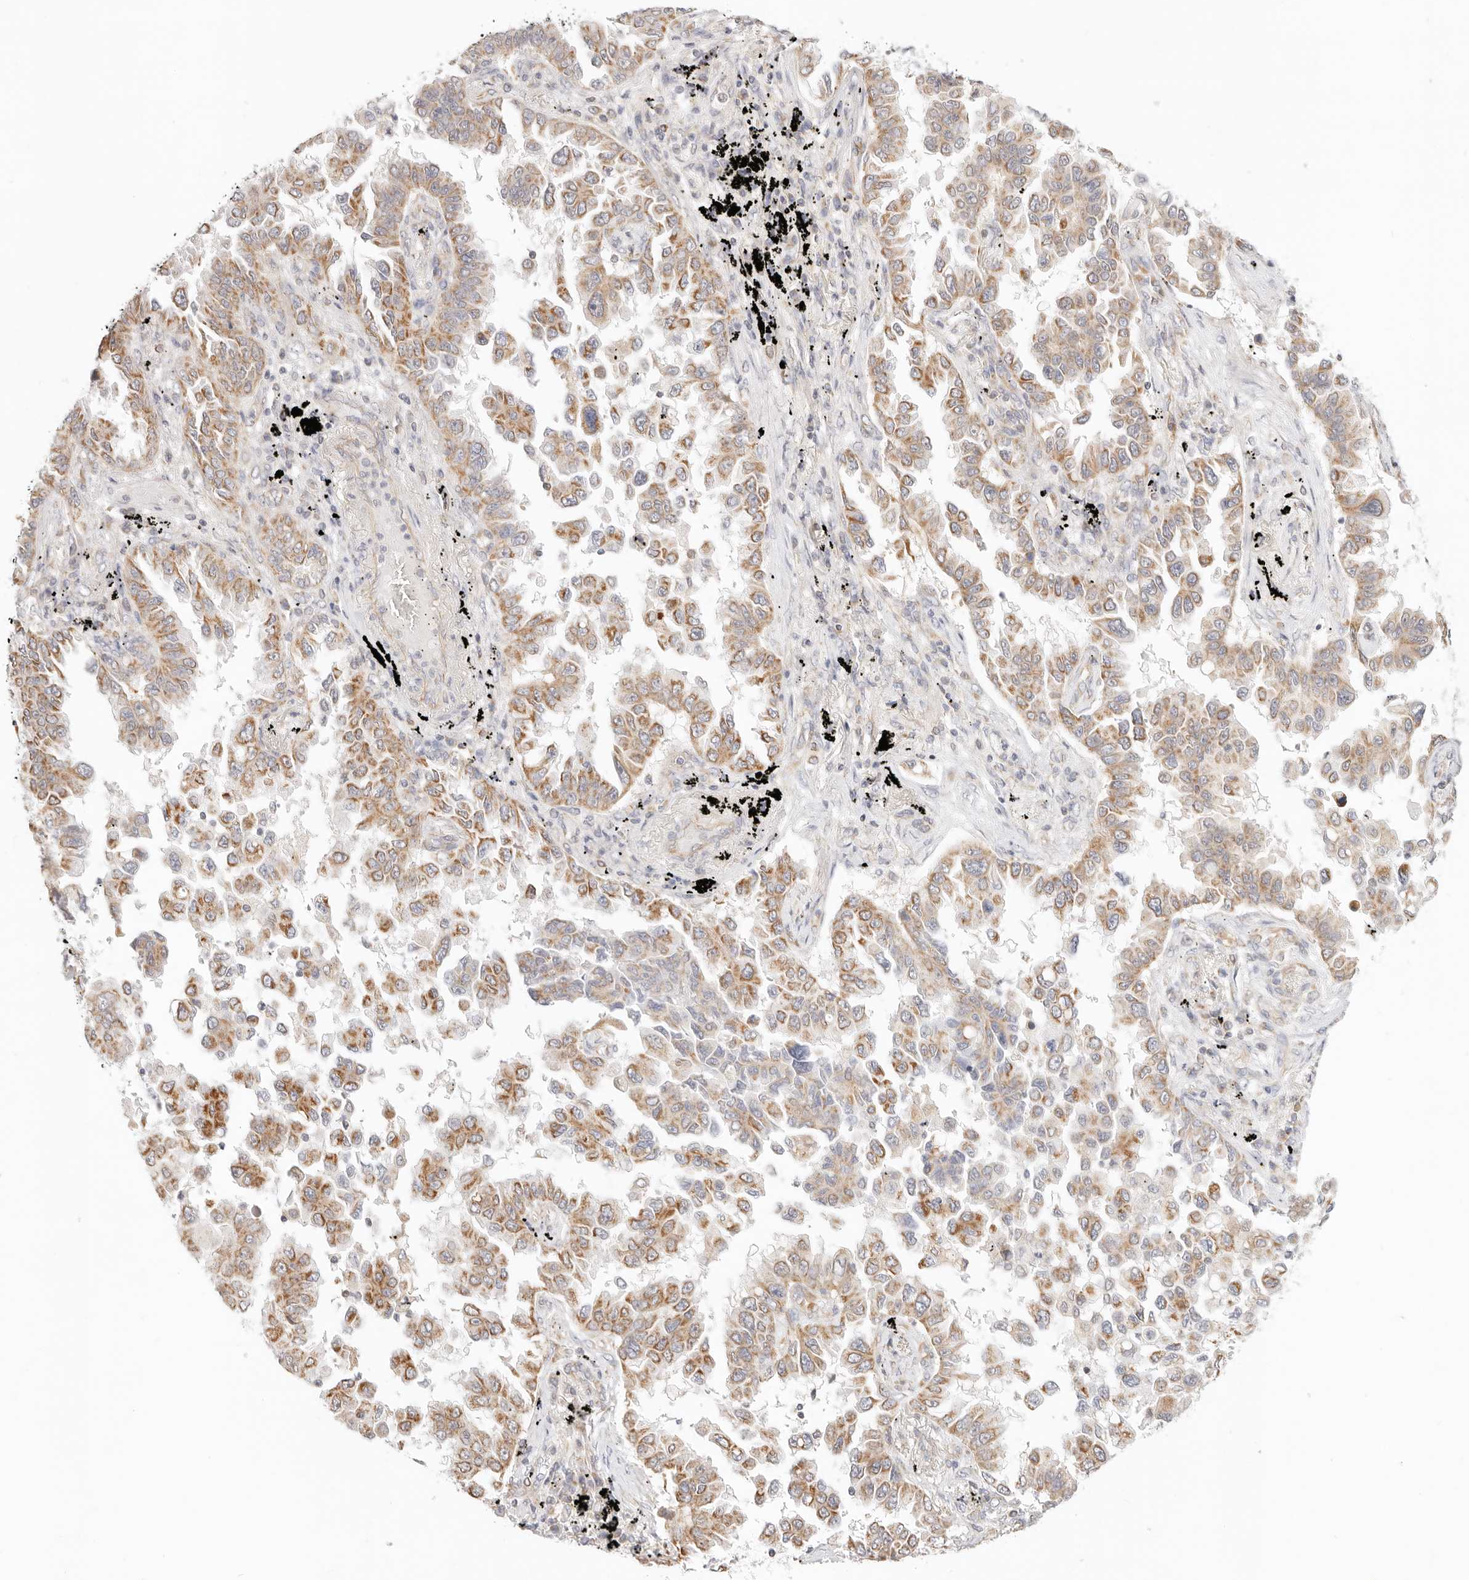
{"staining": {"intensity": "moderate", "quantity": ">75%", "location": "cytoplasmic/membranous"}, "tissue": "lung cancer", "cell_type": "Tumor cells", "image_type": "cancer", "snomed": [{"axis": "morphology", "description": "Adenocarcinoma, NOS"}, {"axis": "topography", "description": "Lung"}], "caption": "Immunohistochemistry (IHC) of human lung cancer reveals medium levels of moderate cytoplasmic/membranous positivity in approximately >75% of tumor cells.", "gene": "ZC3H11A", "patient": {"sex": "female", "age": 67}}